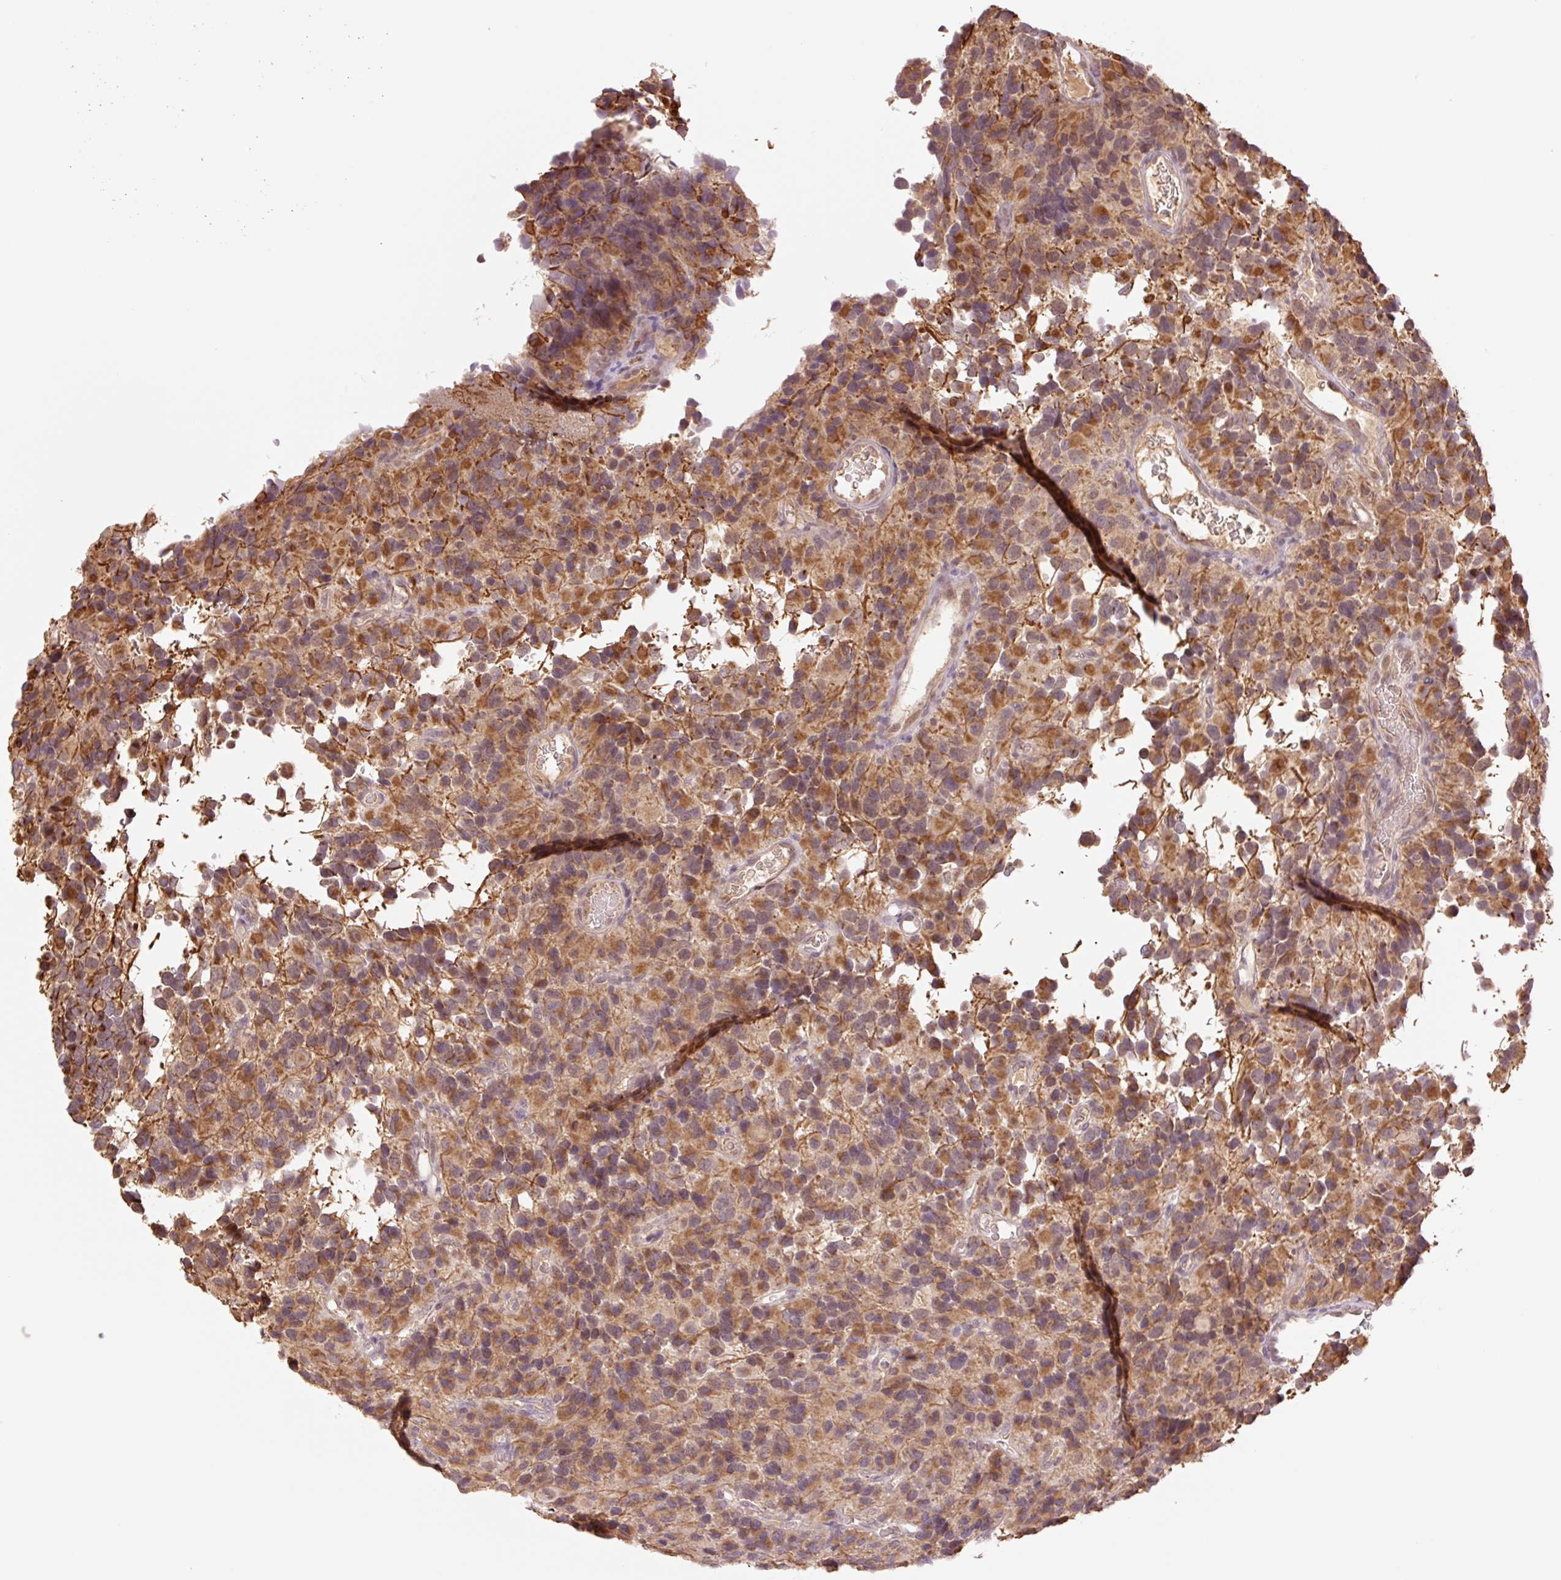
{"staining": {"intensity": "moderate", "quantity": ">75%", "location": "cytoplasmic/membranous"}, "tissue": "glioma", "cell_type": "Tumor cells", "image_type": "cancer", "snomed": [{"axis": "morphology", "description": "Glioma, malignant, High grade"}, {"axis": "topography", "description": "Brain"}], "caption": "Tumor cells demonstrate medium levels of moderate cytoplasmic/membranous positivity in about >75% of cells in human glioma.", "gene": "YJU2B", "patient": {"sex": "male", "age": 77}}